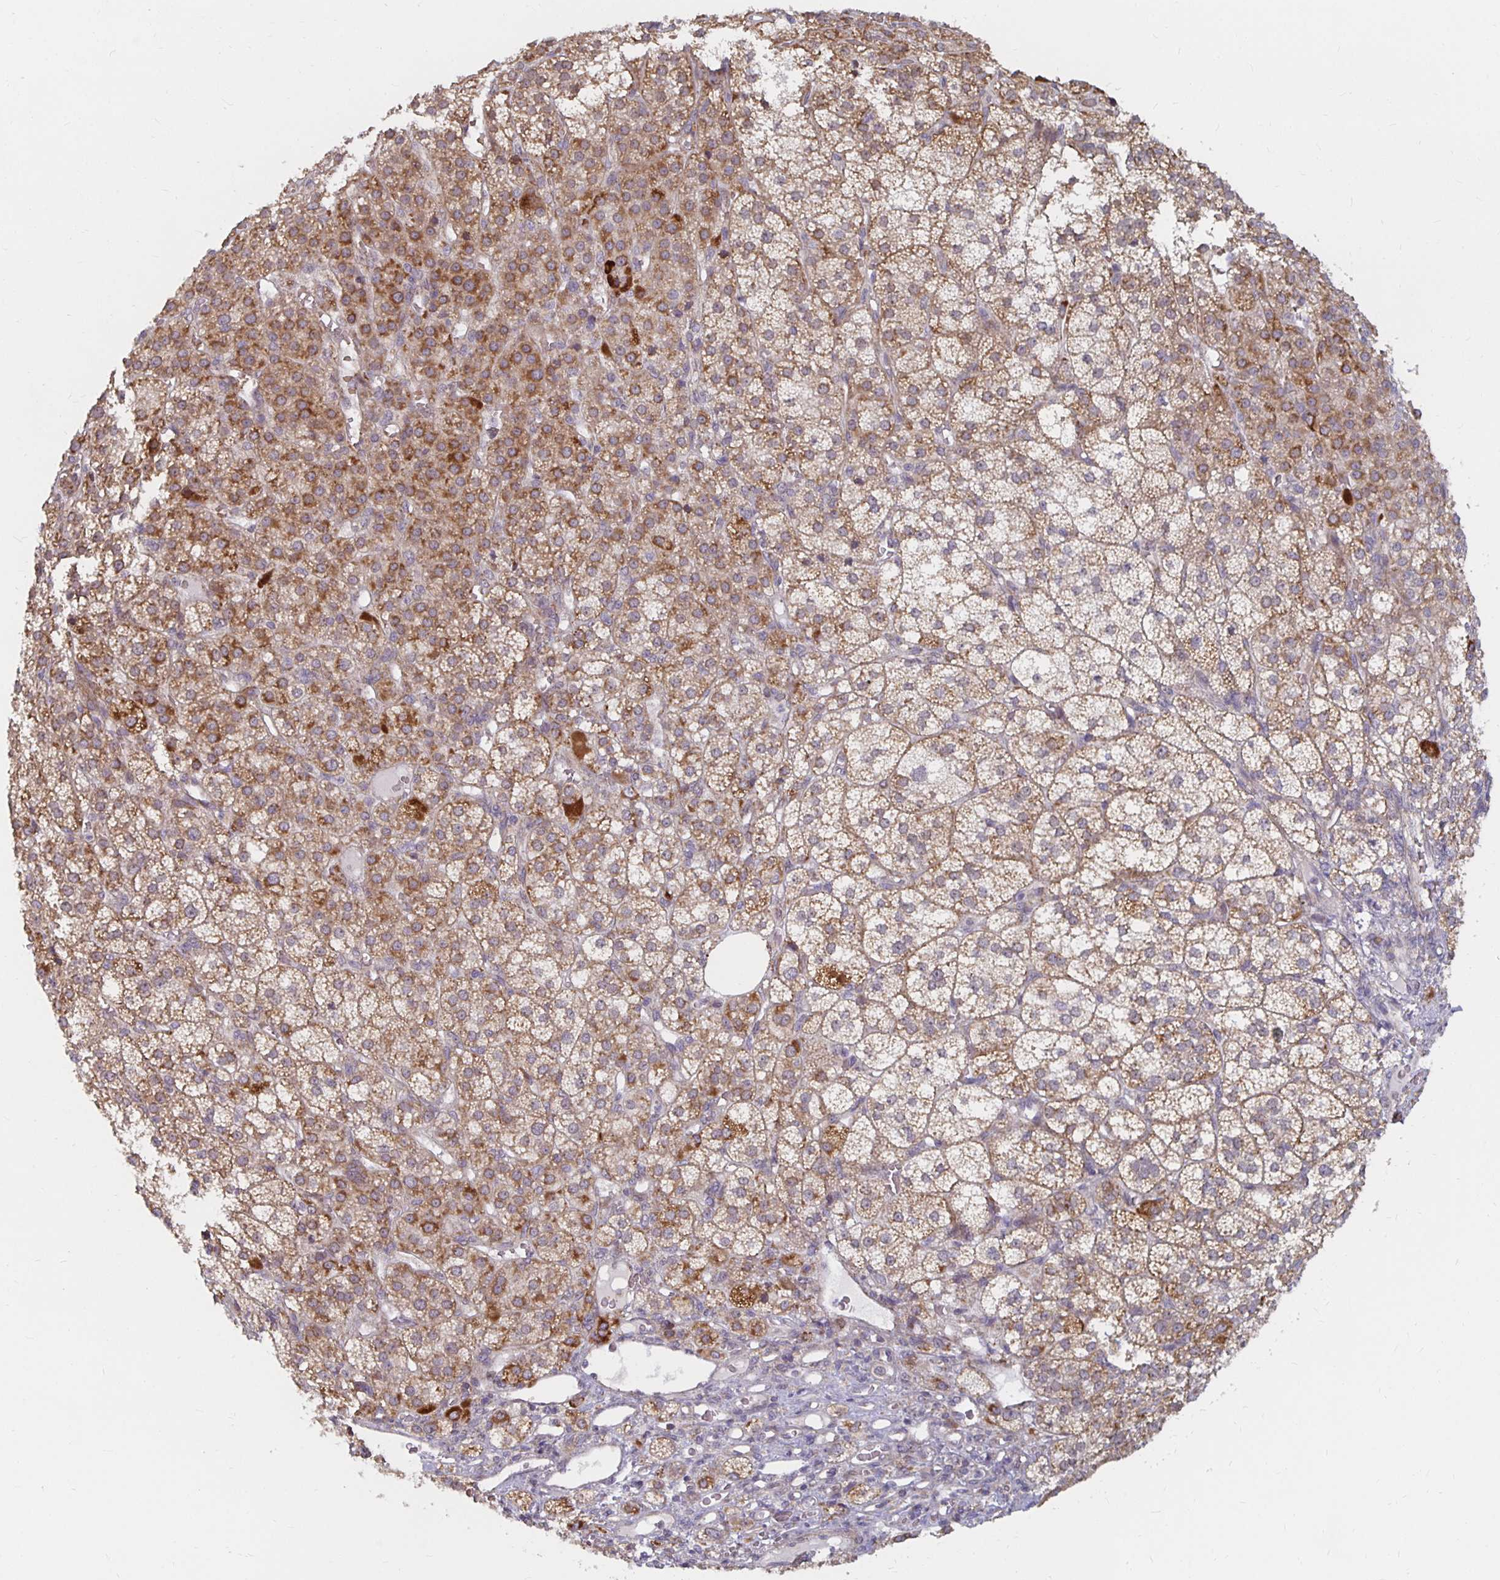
{"staining": {"intensity": "moderate", "quantity": ">75%", "location": "cytoplasmic/membranous"}, "tissue": "adrenal gland", "cell_type": "Glandular cells", "image_type": "normal", "snomed": [{"axis": "morphology", "description": "Normal tissue, NOS"}, {"axis": "topography", "description": "Adrenal gland"}], "caption": "Glandular cells display medium levels of moderate cytoplasmic/membranous expression in about >75% of cells in normal human adrenal gland. (brown staining indicates protein expression, while blue staining denotes nuclei).", "gene": "MRPL28", "patient": {"sex": "female", "age": 60}}